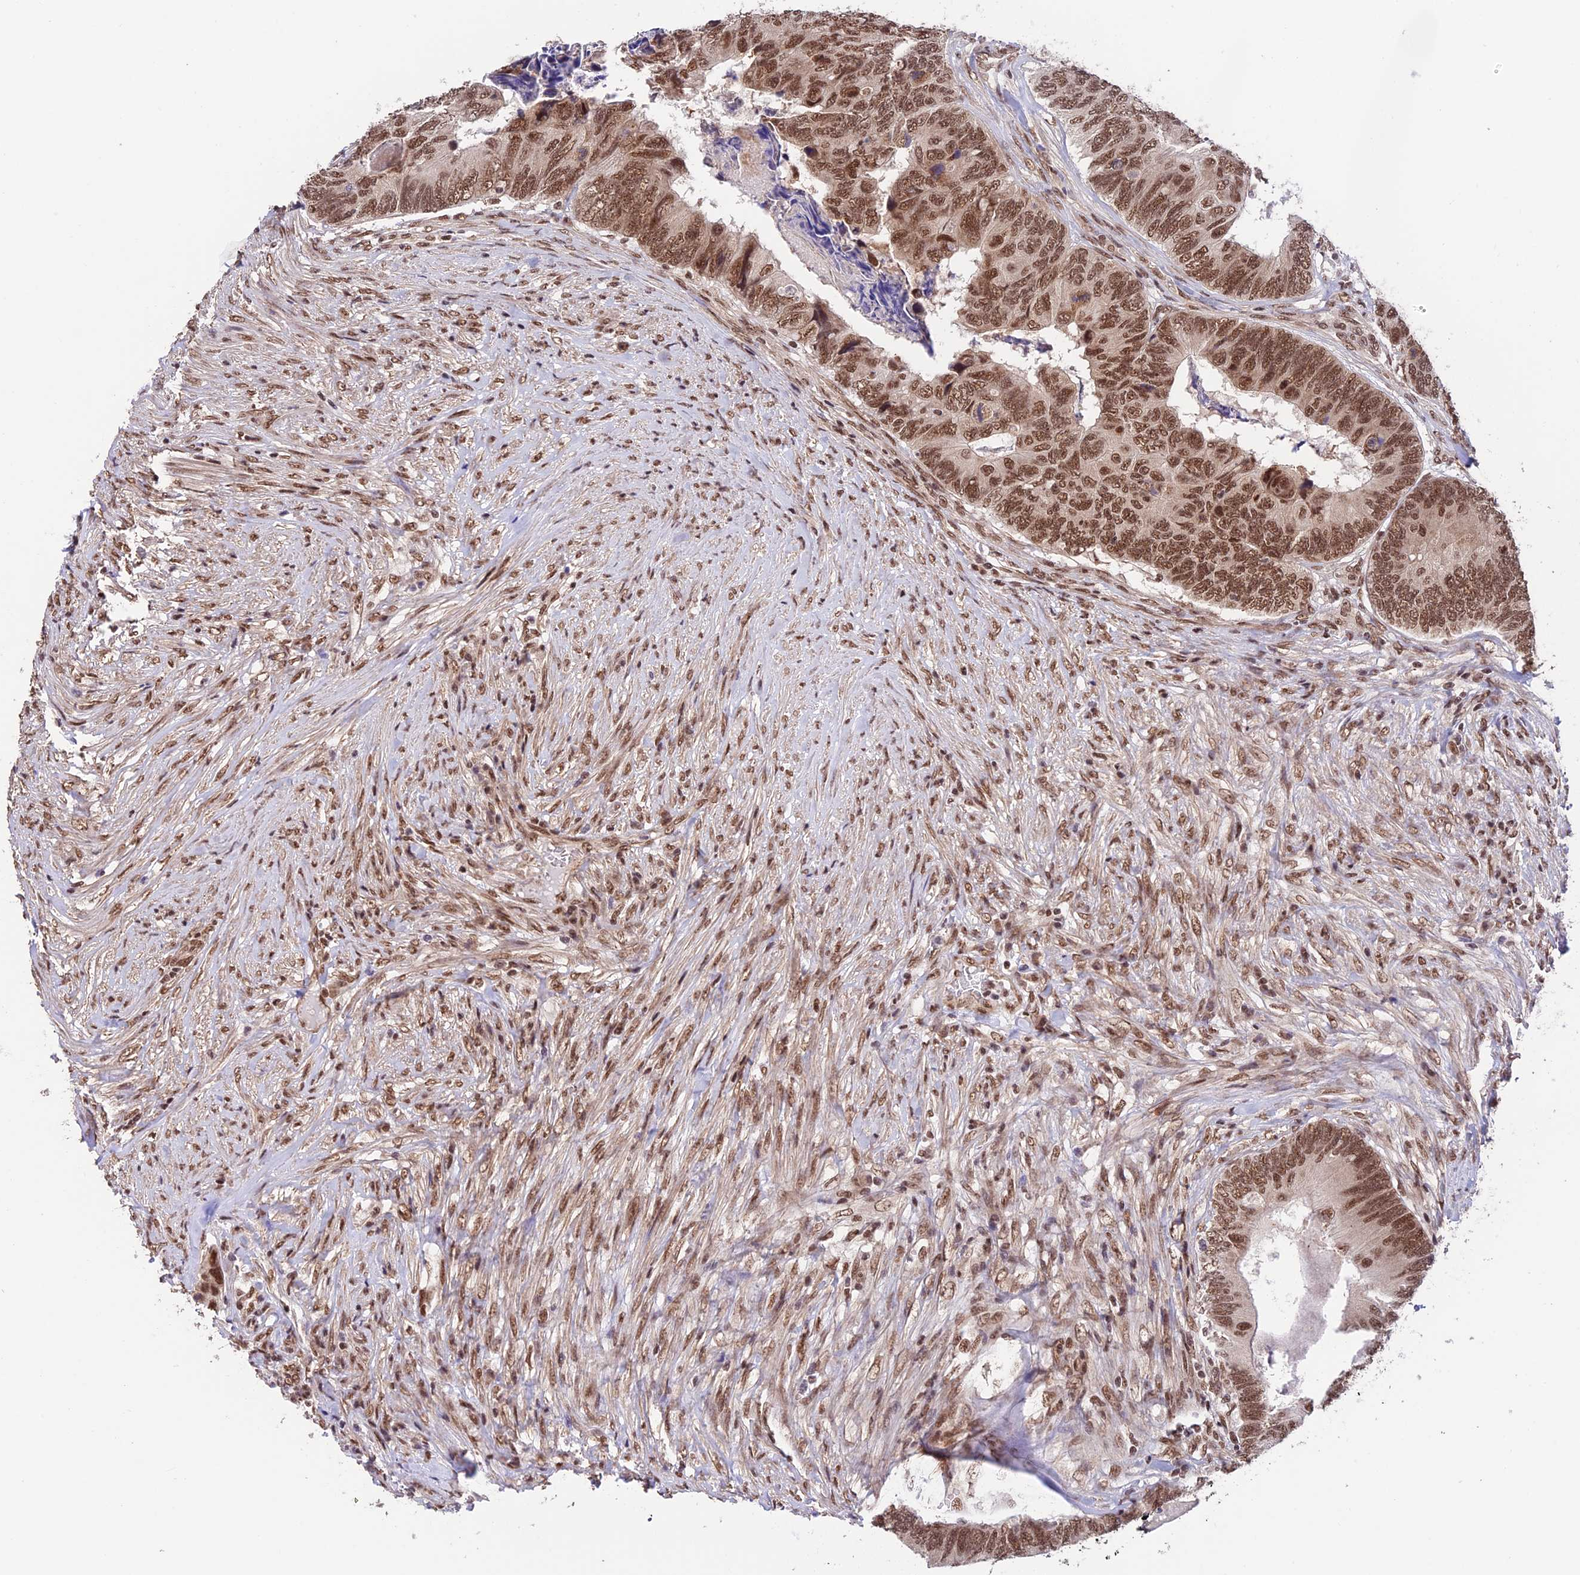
{"staining": {"intensity": "moderate", "quantity": ">75%", "location": "nuclear"}, "tissue": "colorectal cancer", "cell_type": "Tumor cells", "image_type": "cancer", "snomed": [{"axis": "morphology", "description": "Adenocarcinoma, NOS"}, {"axis": "topography", "description": "Colon"}], "caption": "This is a photomicrograph of immunohistochemistry staining of adenocarcinoma (colorectal), which shows moderate positivity in the nuclear of tumor cells.", "gene": "RBM42", "patient": {"sex": "female", "age": 67}}